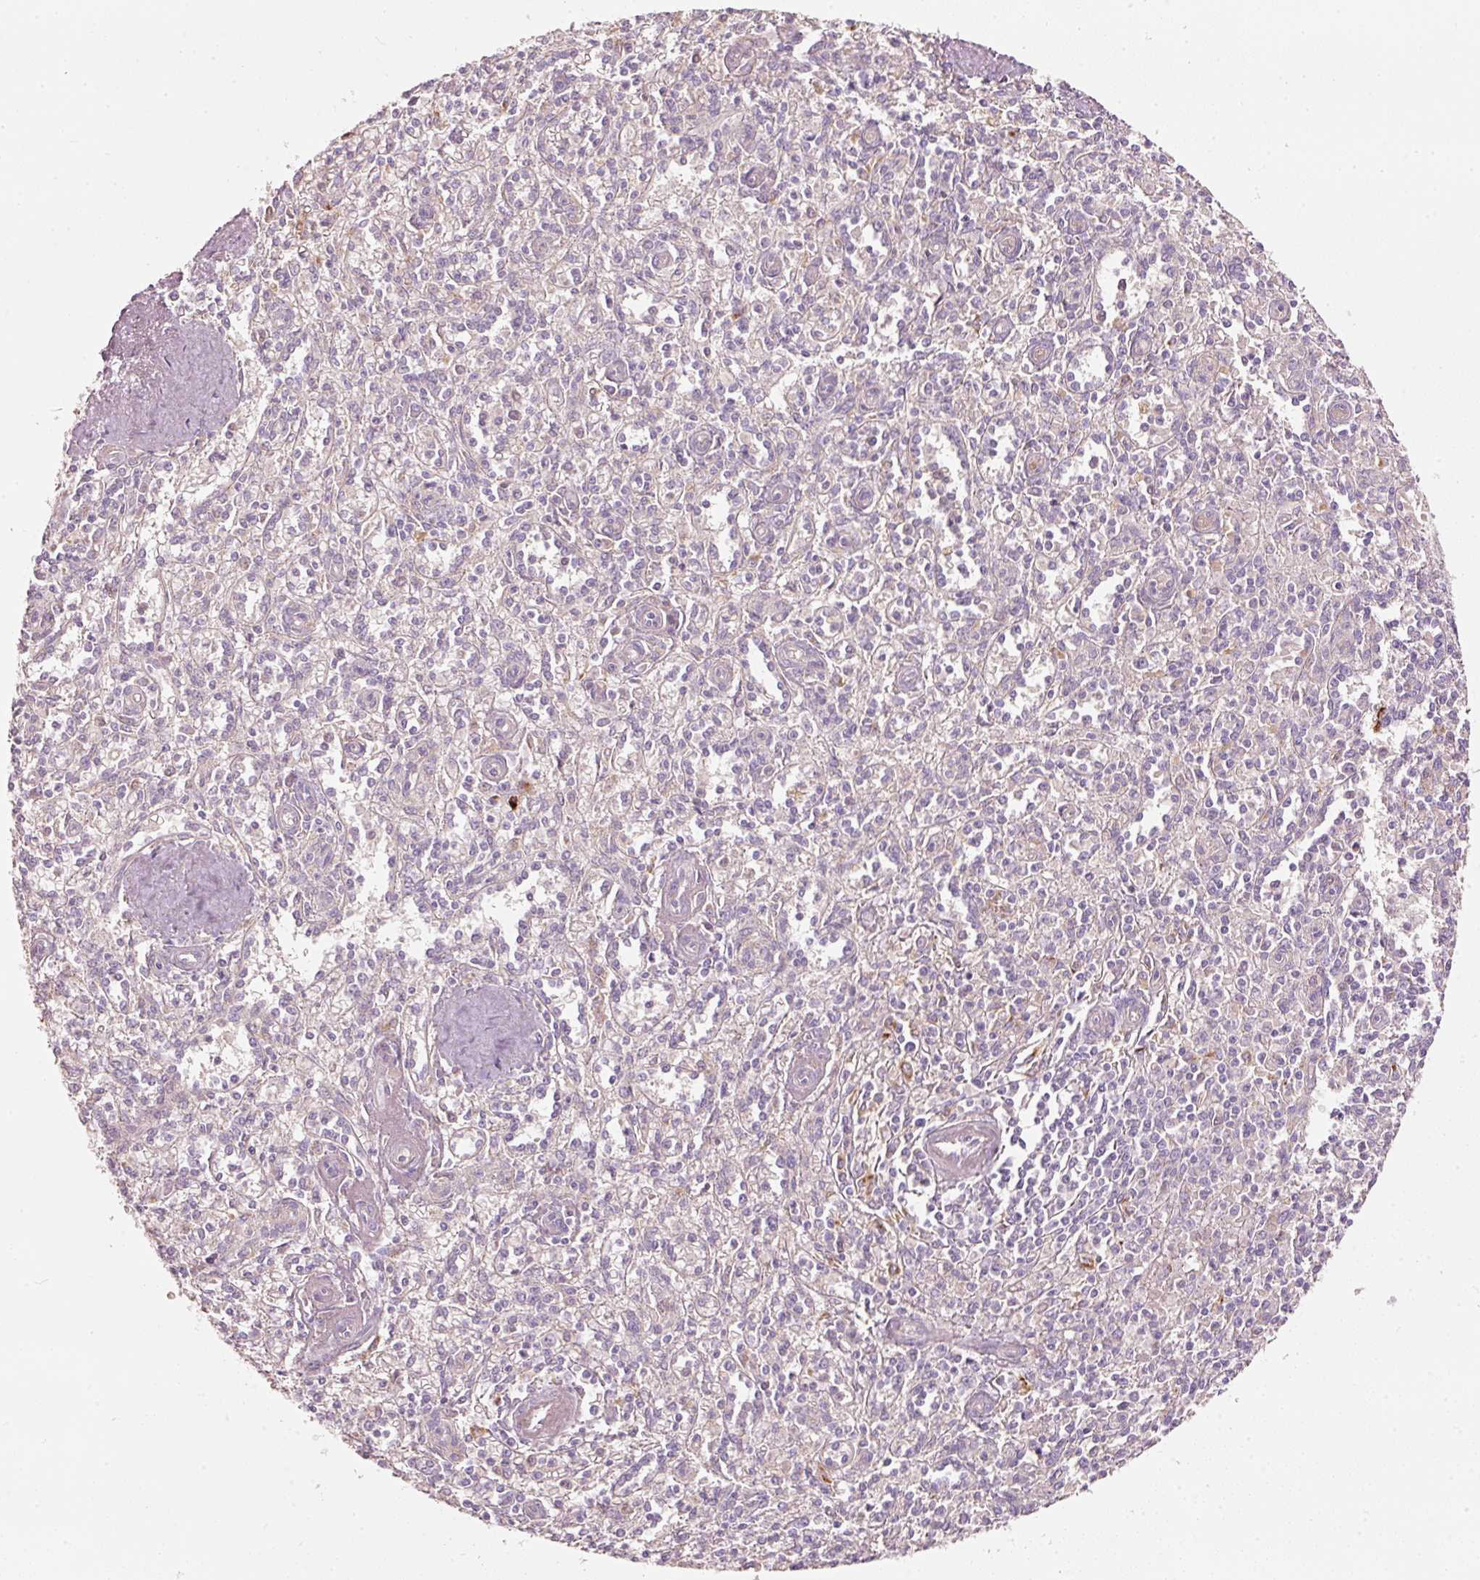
{"staining": {"intensity": "negative", "quantity": "none", "location": "none"}, "tissue": "spleen", "cell_type": "Cells in red pulp", "image_type": "normal", "snomed": [{"axis": "morphology", "description": "Normal tissue, NOS"}, {"axis": "topography", "description": "Spleen"}], "caption": "Immunohistochemical staining of benign human spleen displays no significant expression in cells in red pulp. (Stains: DAB (3,3'-diaminobenzidine) IHC with hematoxylin counter stain, Microscopy: brightfield microscopy at high magnification).", "gene": "KLHL21", "patient": {"sex": "female", "age": 70}}